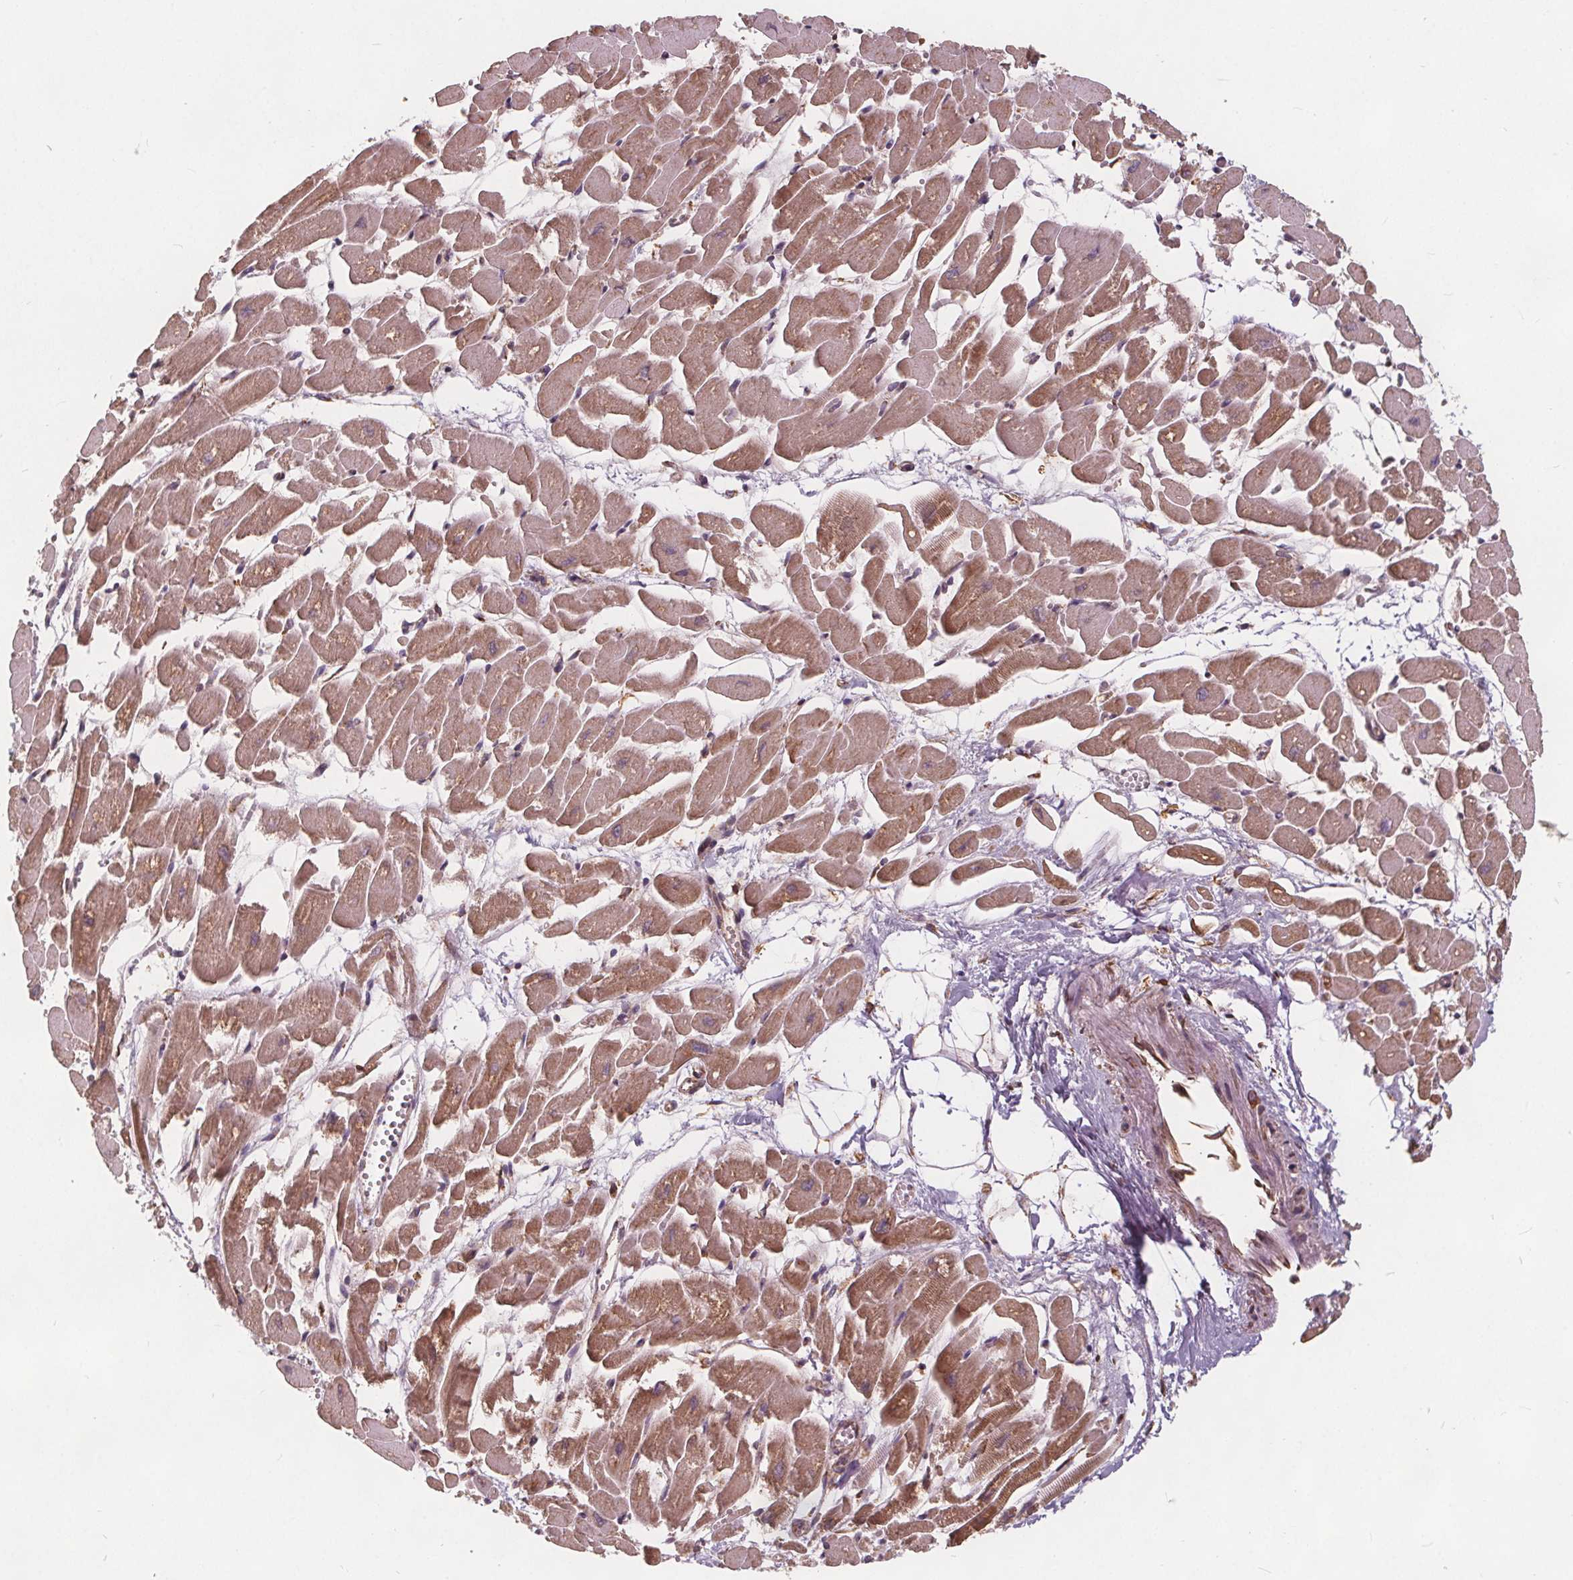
{"staining": {"intensity": "moderate", "quantity": ">75%", "location": "cytoplasmic/membranous"}, "tissue": "heart muscle", "cell_type": "Cardiomyocytes", "image_type": "normal", "snomed": [{"axis": "morphology", "description": "Normal tissue, NOS"}, {"axis": "topography", "description": "Heart"}], "caption": "Immunohistochemical staining of normal heart muscle shows moderate cytoplasmic/membranous protein positivity in approximately >75% of cardiomyocytes.", "gene": "PLSCR3", "patient": {"sex": "female", "age": 52}}